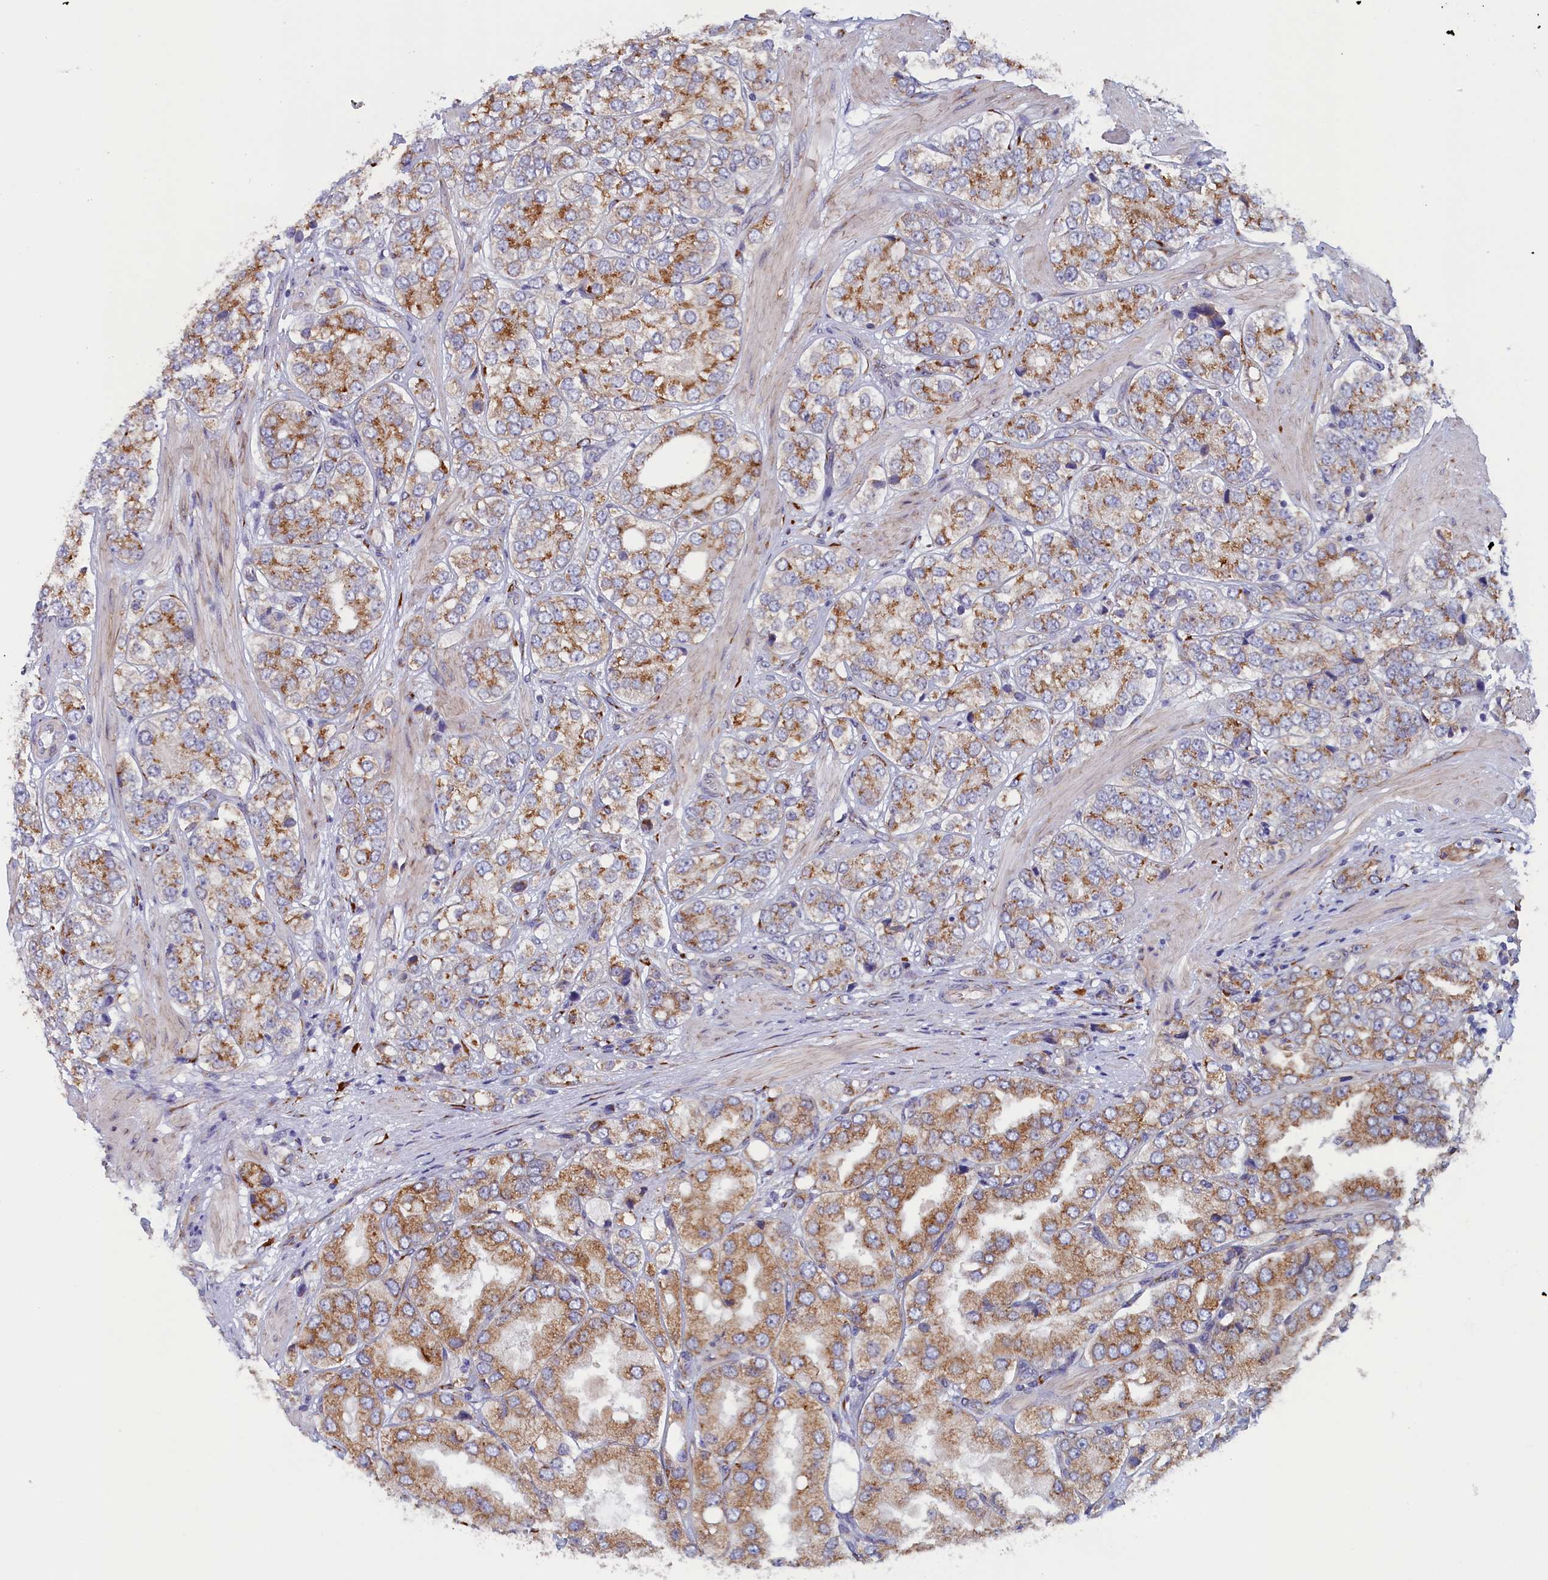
{"staining": {"intensity": "moderate", "quantity": "25%-75%", "location": "cytoplasmic/membranous"}, "tissue": "prostate cancer", "cell_type": "Tumor cells", "image_type": "cancer", "snomed": [{"axis": "morphology", "description": "Adenocarcinoma, High grade"}, {"axis": "topography", "description": "Prostate"}], "caption": "Protein staining of prostate high-grade adenocarcinoma tissue demonstrates moderate cytoplasmic/membranous positivity in approximately 25%-75% of tumor cells.", "gene": "CCDC68", "patient": {"sex": "male", "age": 50}}